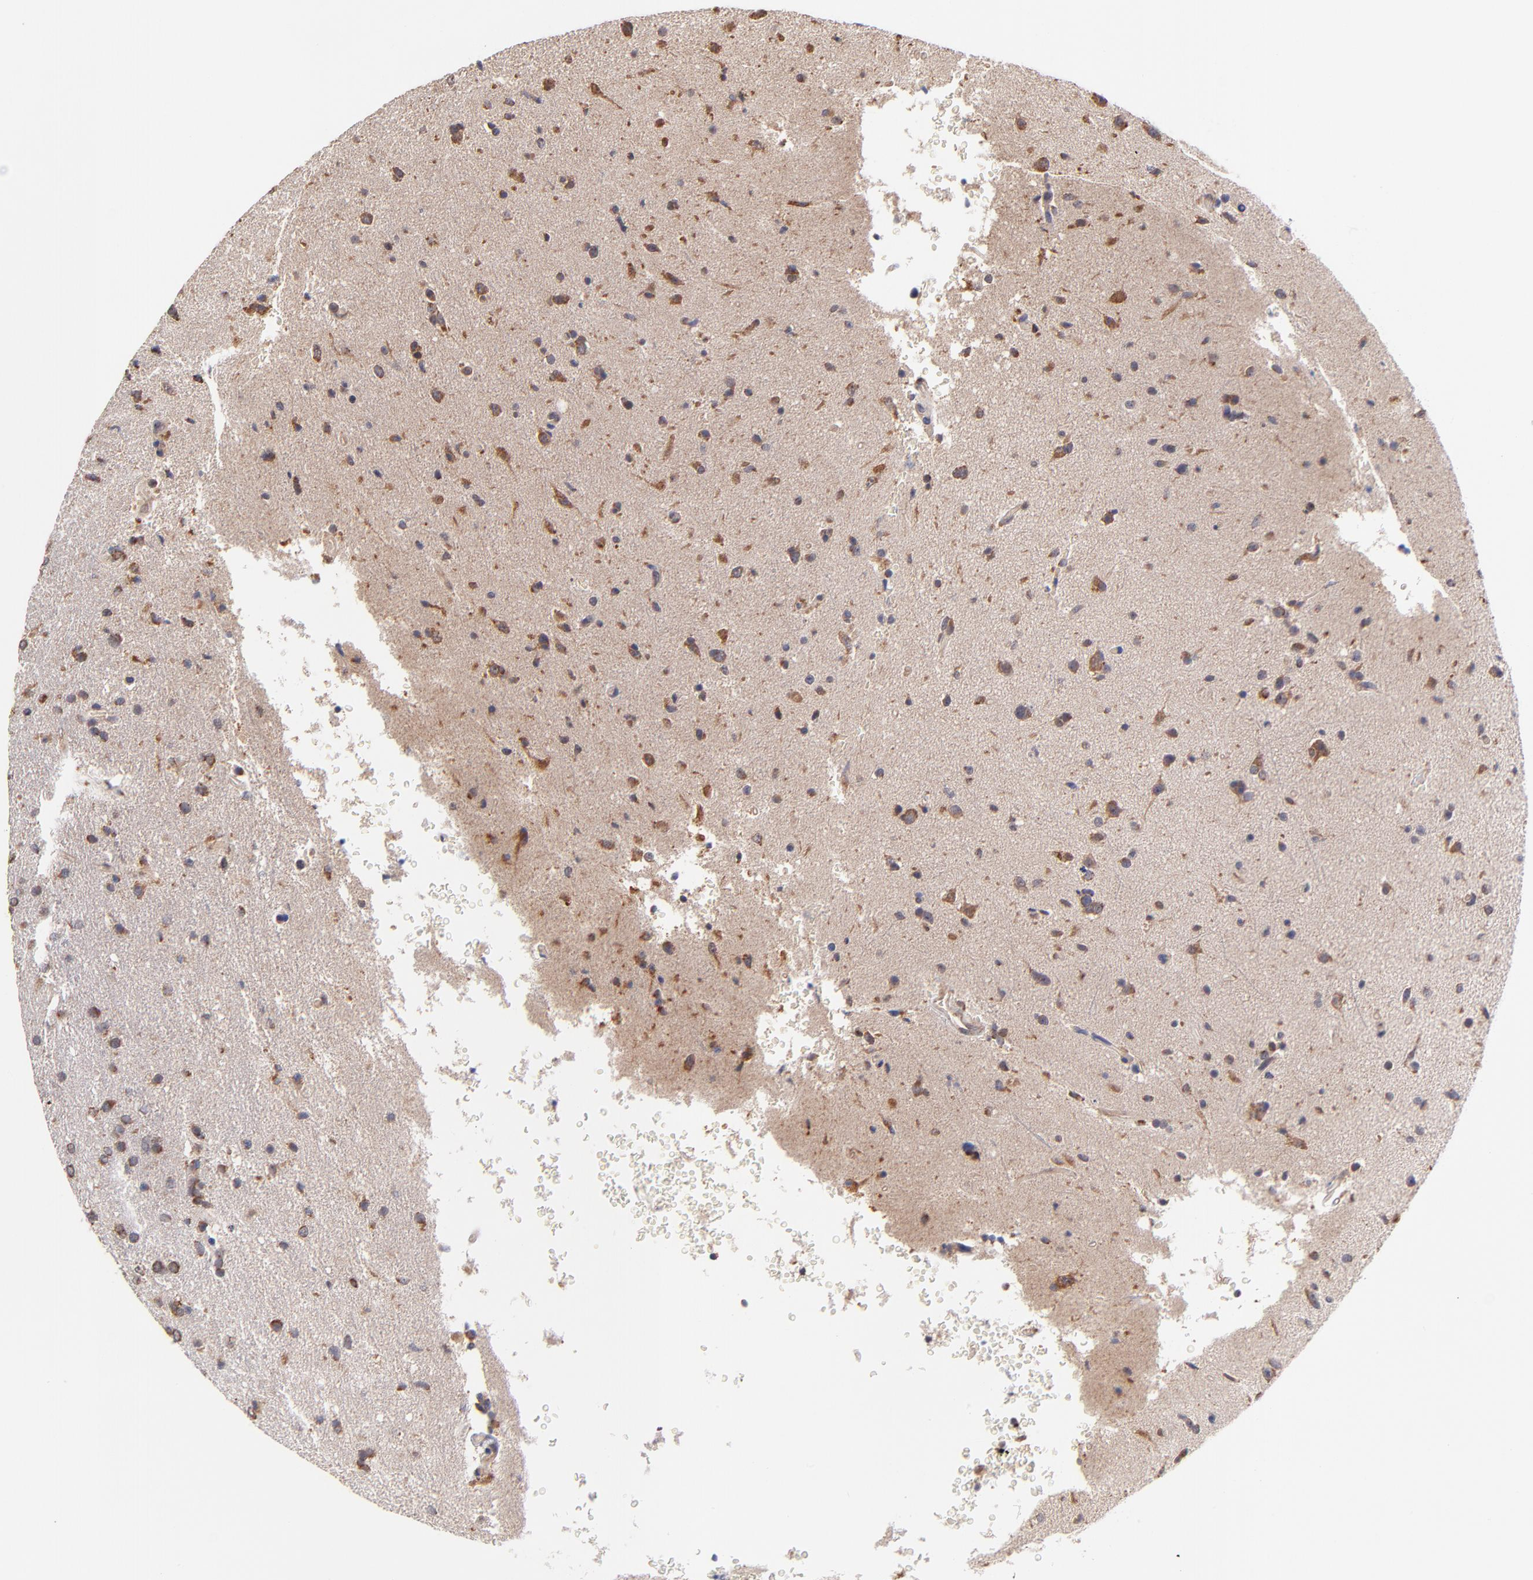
{"staining": {"intensity": "strong", "quantity": ">75%", "location": "cytoplasmic/membranous"}, "tissue": "glioma", "cell_type": "Tumor cells", "image_type": "cancer", "snomed": [{"axis": "morphology", "description": "Glioma, malignant, High grade"}, {"axis": "topography", "description": "Brain"}], "caption": "High-magnification brightfield microscopy of malignant high-grade glioma stained with DAB (brown) and counterstained with hematoxylin (blue). tumor cells exhibit strong cytoplasmic/membranous positivity is appreciated in approximately>75% of cells.", "gene": "UBE2H", "patient": {"sex": "male", "age": 33}}